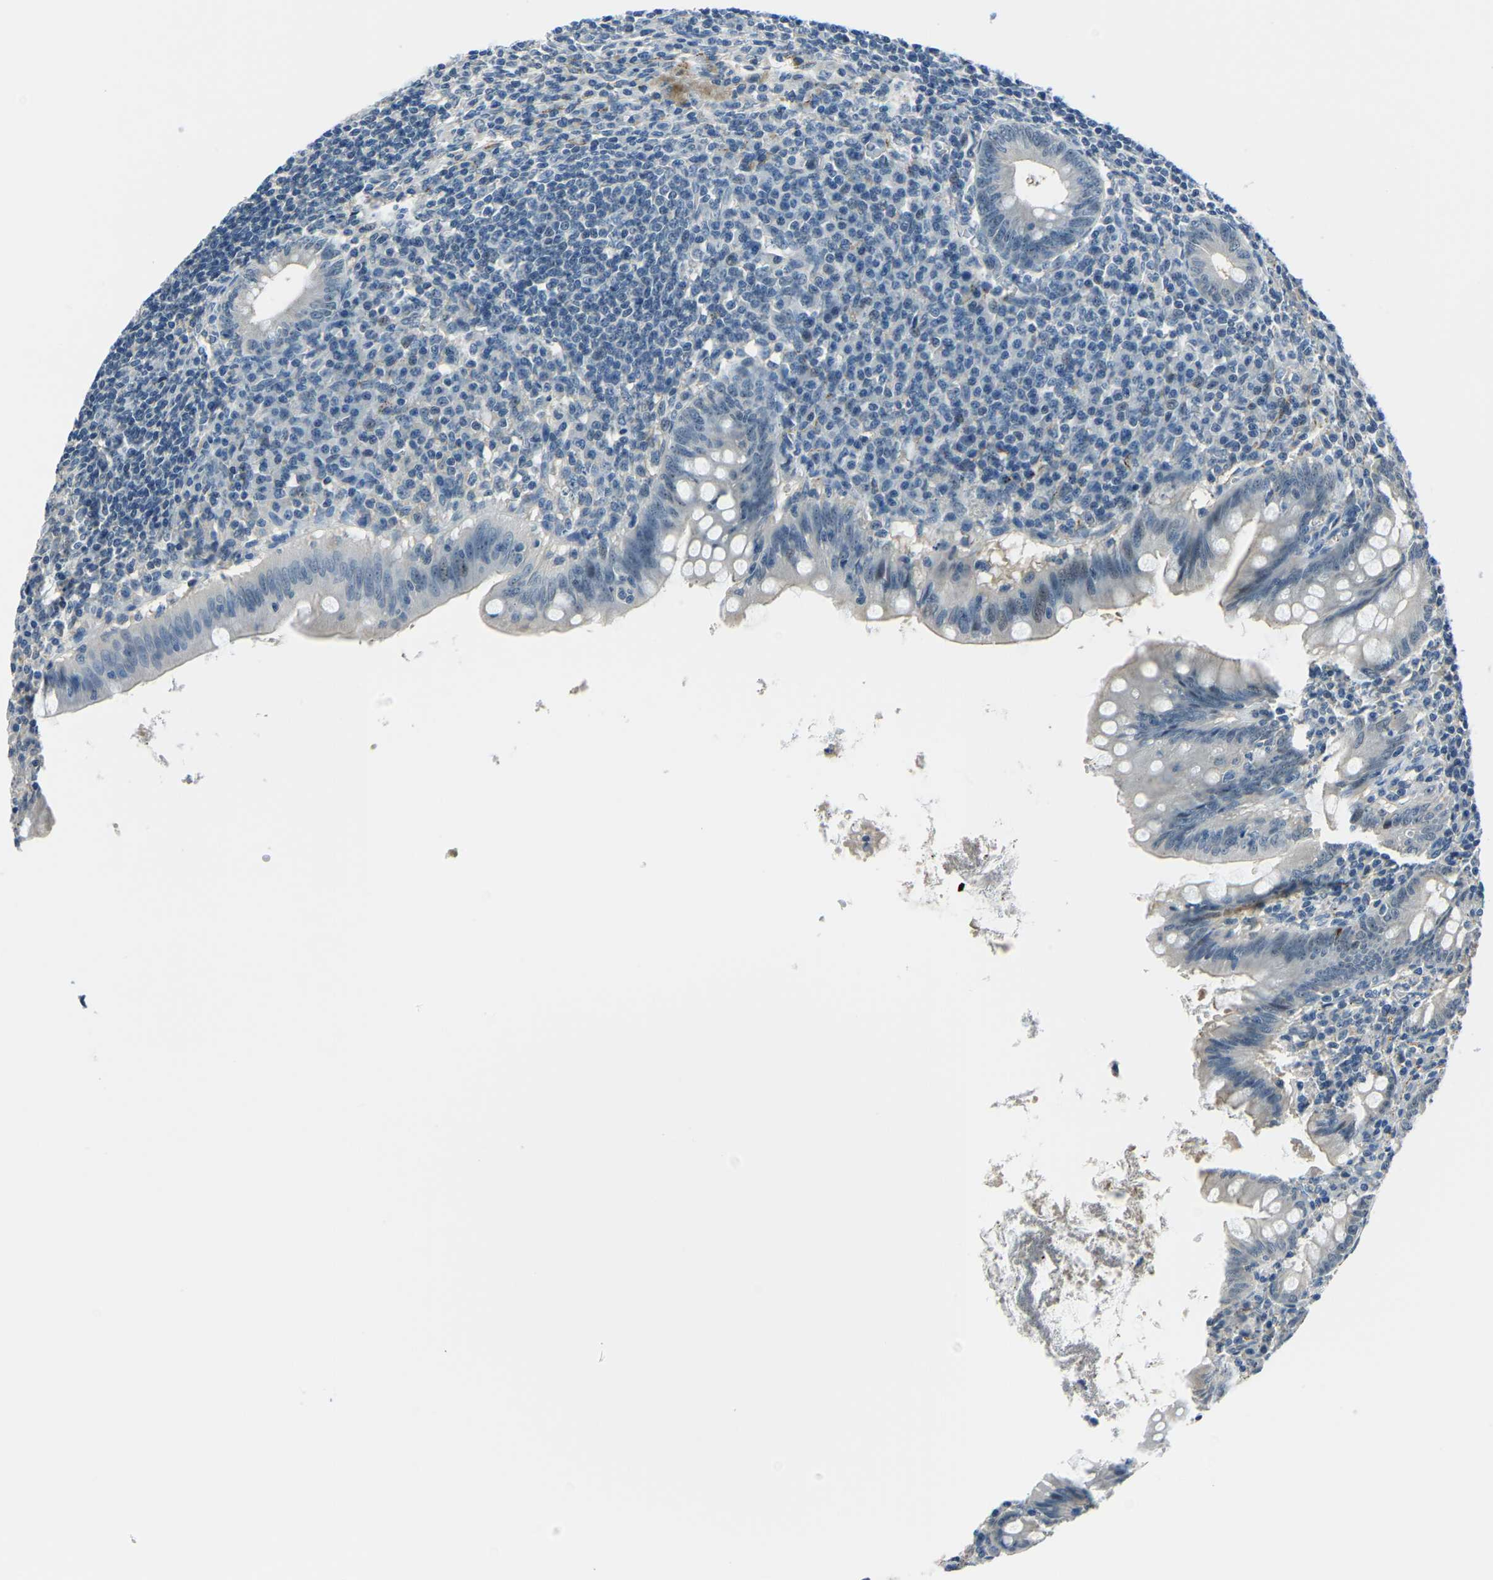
{"staining": {"intensity": "weak", "quantity": "<25%", "location": "nuclear"}, "tissue": "appendix", "cell_type": "Glandular cells", "image_type": "normal", "snomed": [{"axis": "morphology", "description": "Normal tissue, NOS"}, {"axis": "topography", "description": "Appendix"}], "caption": "Glandular cells are negative for protein expression in unremarkable human appendix. (Immunohistochemistry, brightfield microscopy, high magnification).", "gene": "RRP1", "patient": {"sex": "male", "age": 56}}